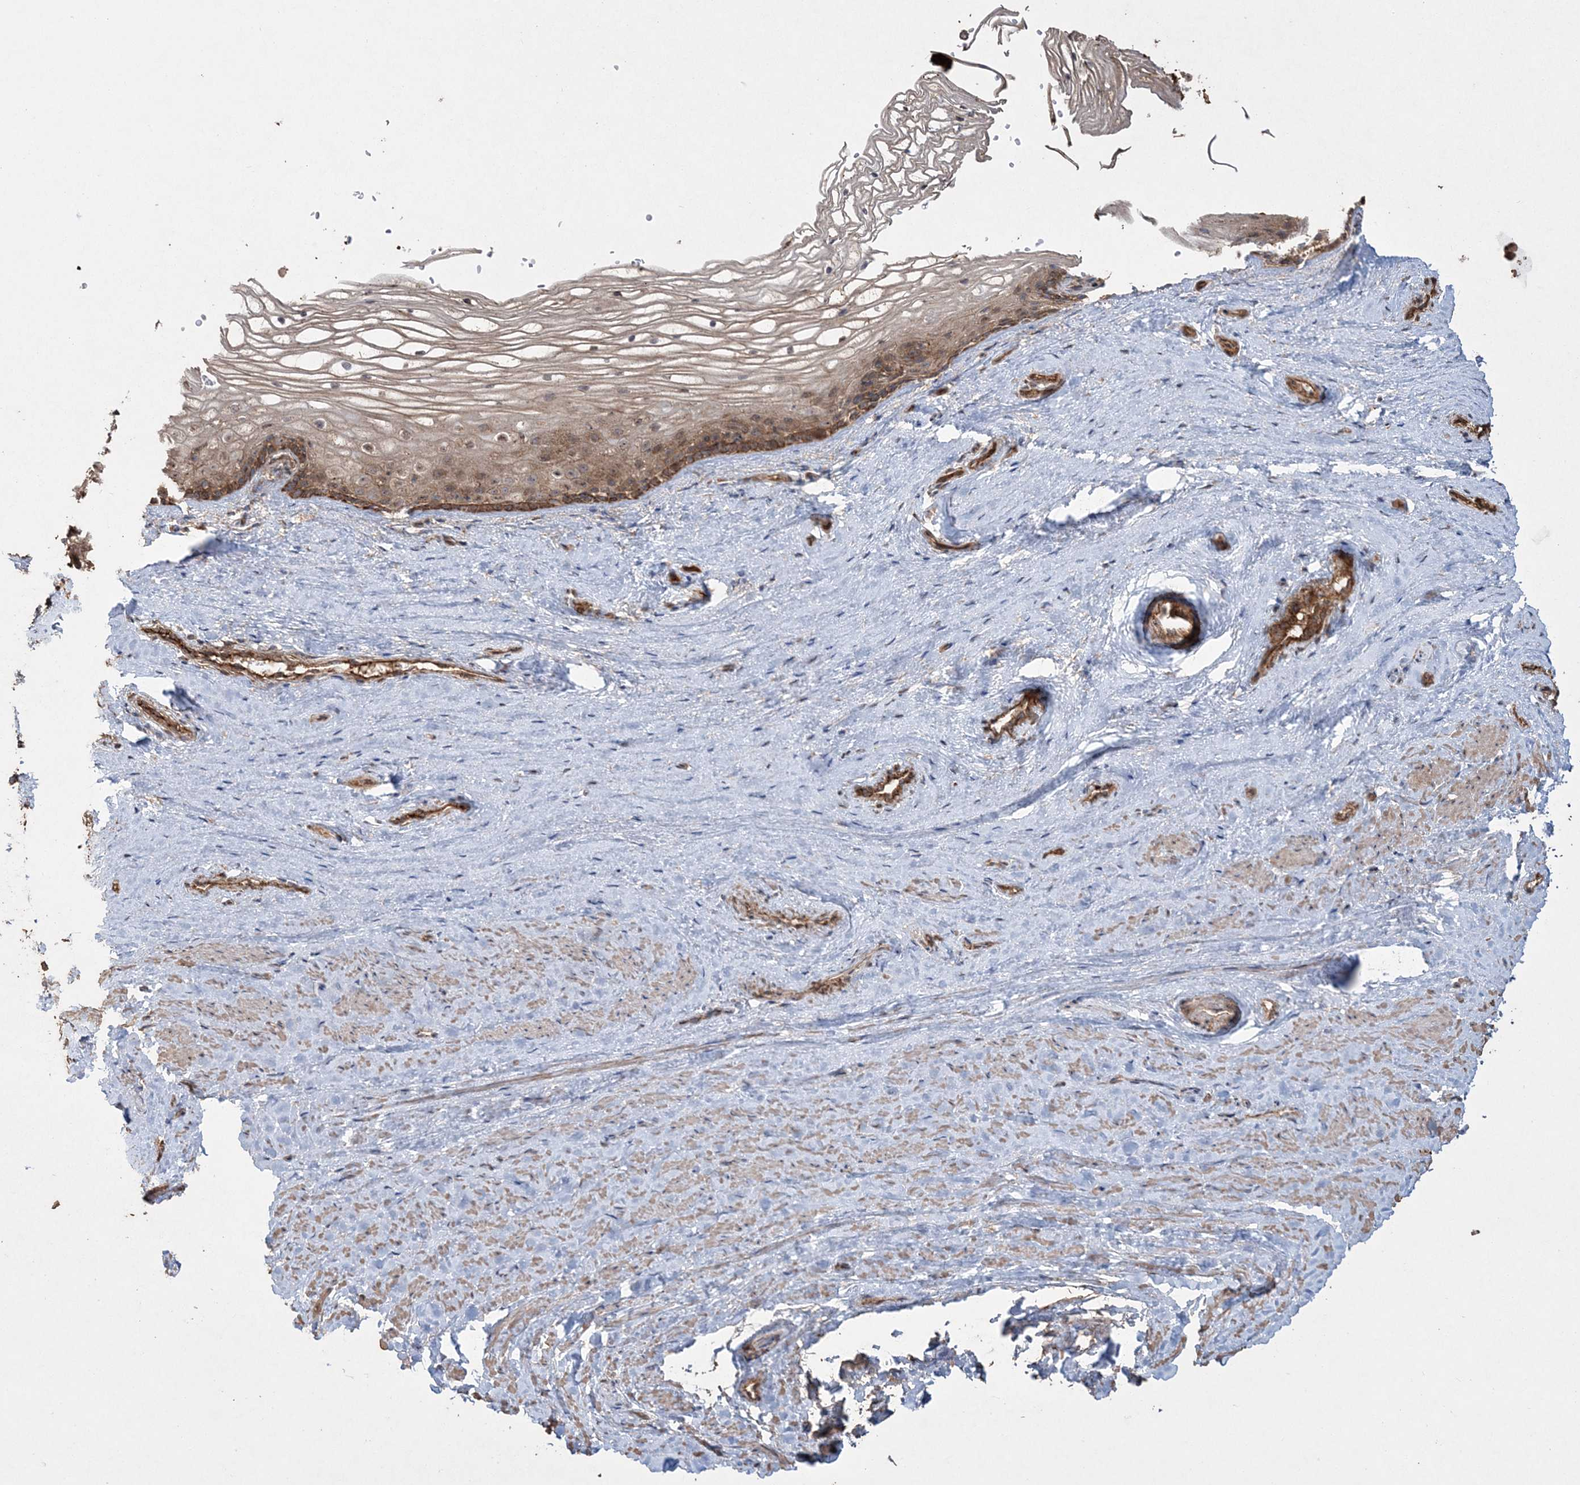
{"staining": {"intensity": "strong", "quantity": "25%-75%", "location": "cytoplasmic/membranous,nuclear"}, "tissue": "vagina", "cell_type": "Squamous epithelial cells", "image_type": "normal", "snomed": [{"axis": "morphology", "description": "Normal tissue, NOS"}, {"axis": "topography", "description": "Vagina"}], "caption": "A brown stain shows strong cytoplasmic/membranous,nuclear positivity of a protein in squamous epithelial cells of normal vagina. The protein of interest is stained brown, and the nuclei are stained in blue (DAB (3,3'-diaminobenzidine) IHC with brightfield microscopy, high magnification).", "gene": "TTC7A", "patient": {"sex": "female", "age": 46}}